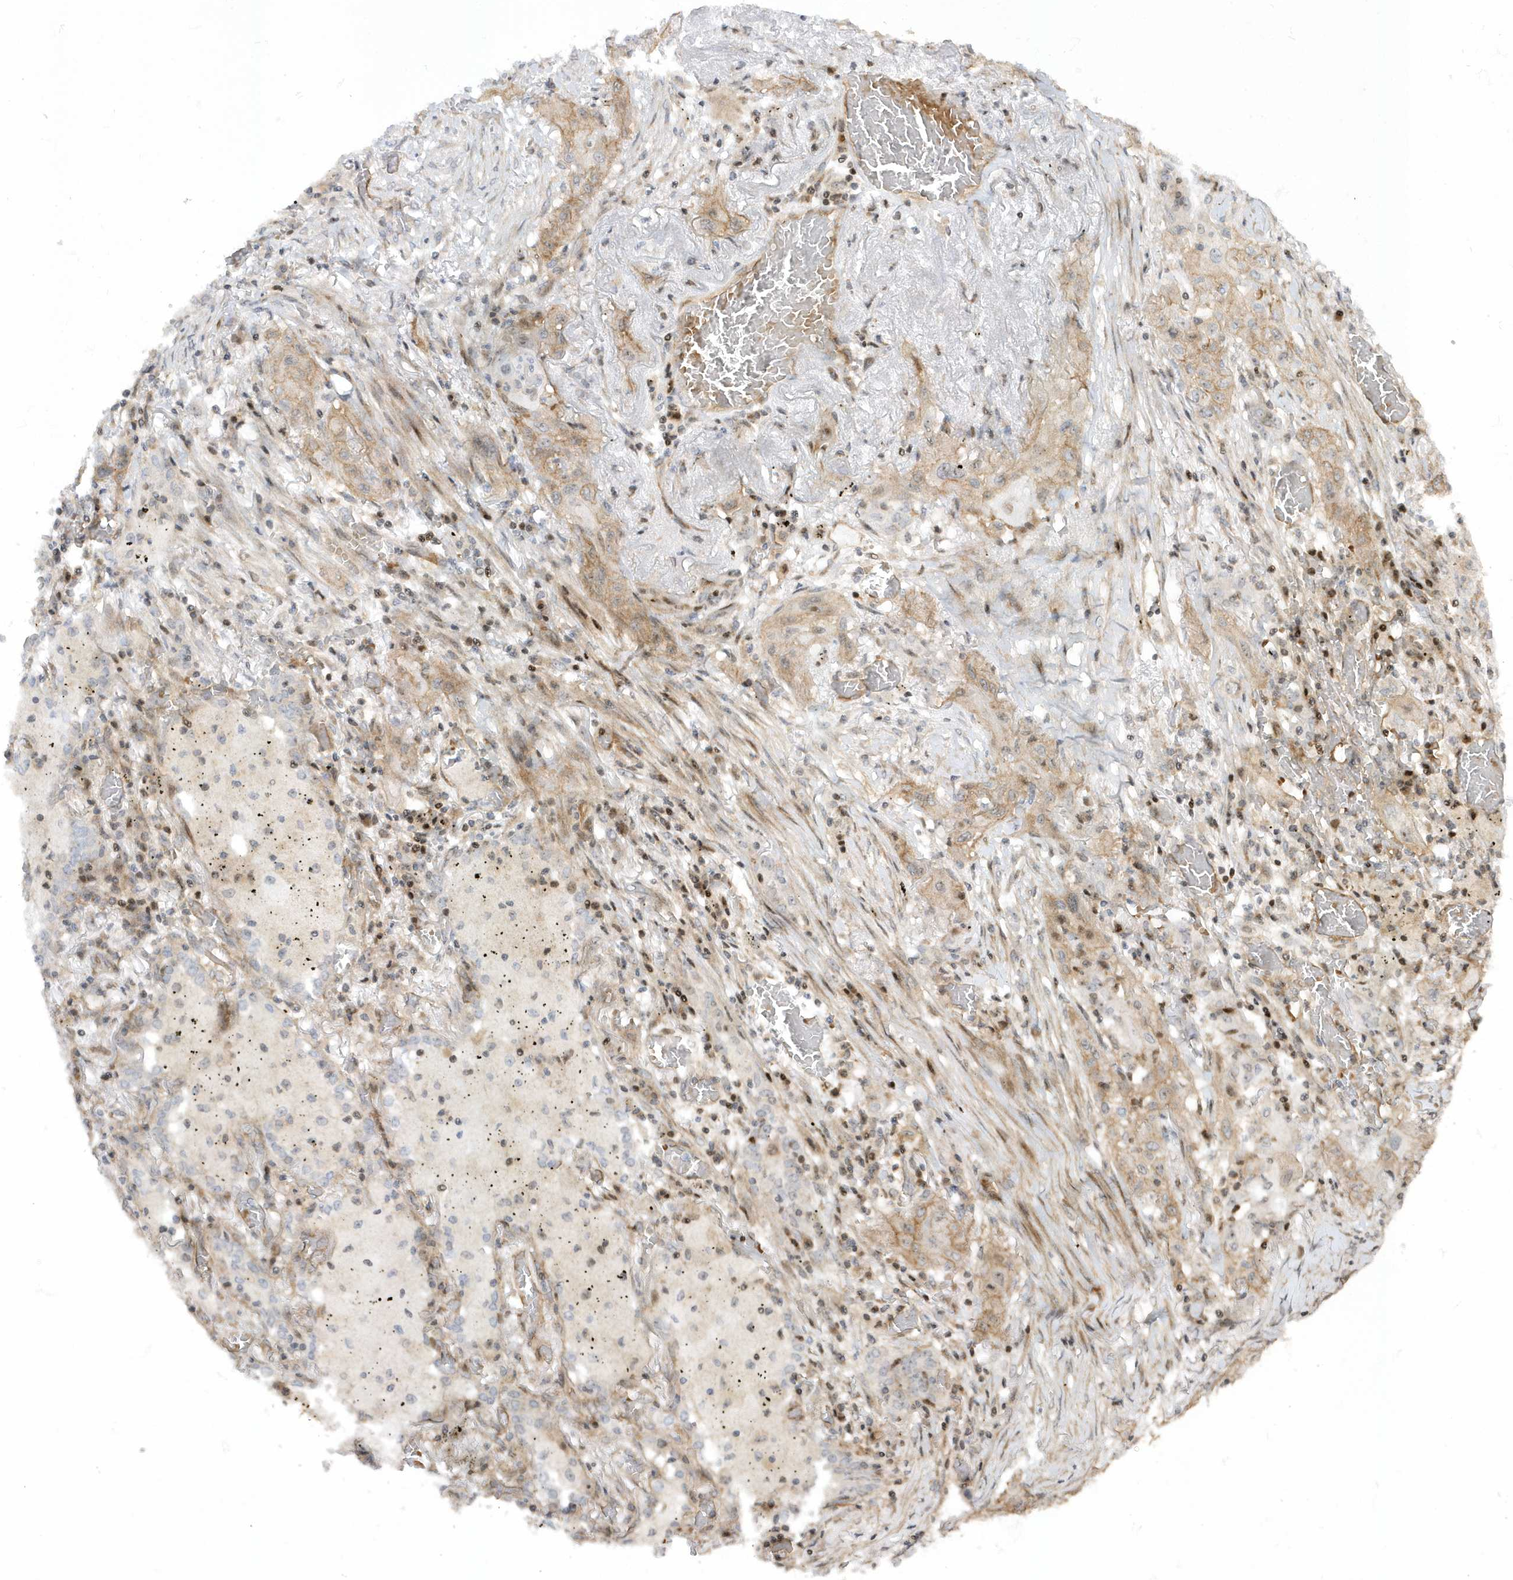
{"staining": {"intensity": "moderate", "quantity": "25%-75%", "location": "cytoplasmic/membranous,nuclear"}, "tissue": "lung cancer", "cell_type": "Tumor cells", "image_type": "cancer", "snomed": [{"axis": "morphology", "description": "Squamous cell carcinoma, NOS"}, {"axis": "topography", "description": "Lung"}], "caption": "There is medium levels of moderate cytoplasmic/membranous and nuclear staining in tumor cells of lung cancer, as demonstrated by immunohistochemical staining (brown color).", "gene": "MAP7D3", "patient": {"sex": "female", "age": 47}}